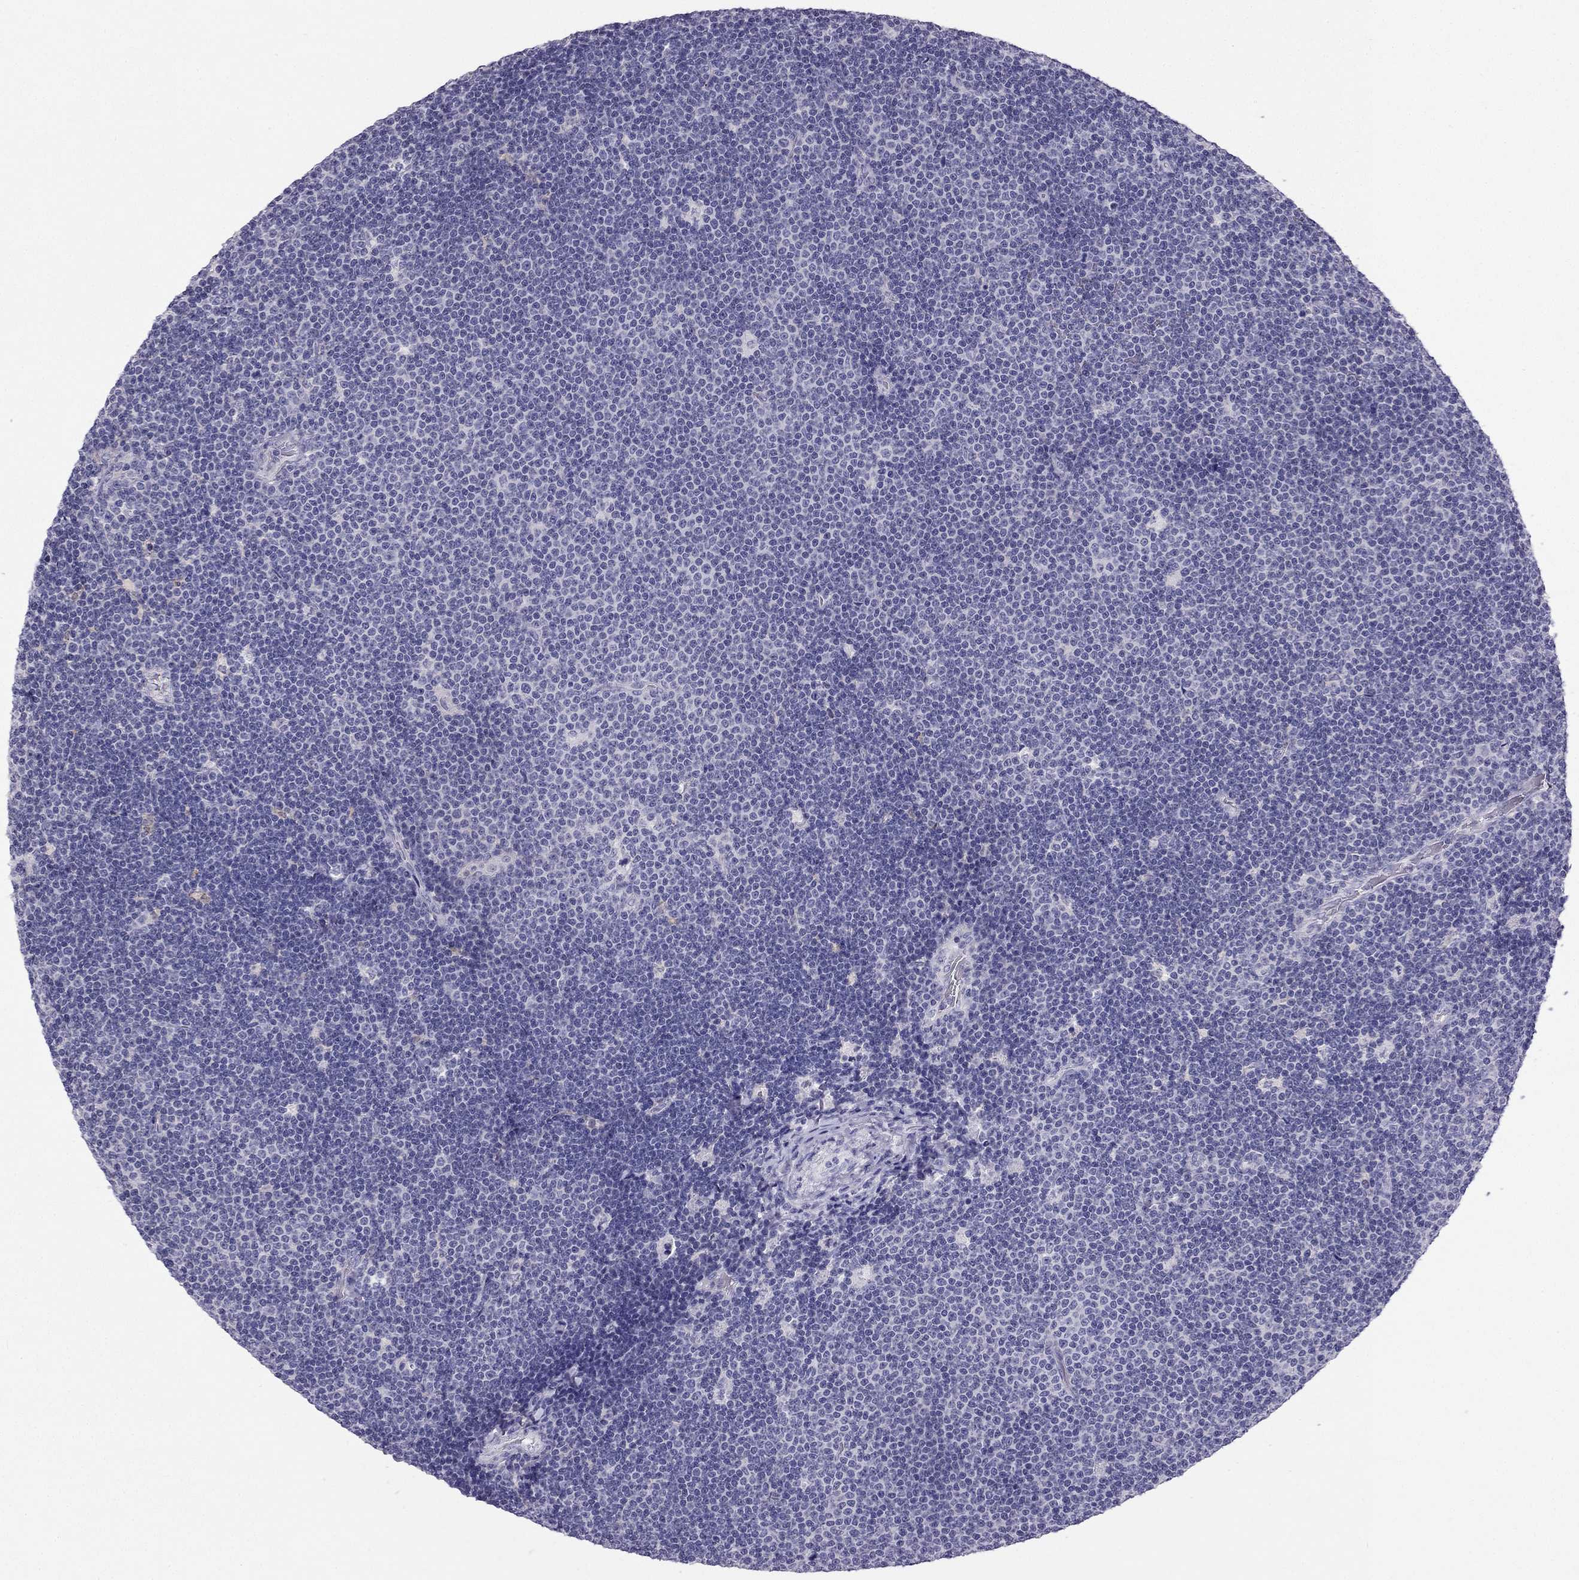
{"staining": {"intensity": "negative", "quantity": "none", "location": "none"}, "tissue": "lymphoma", "cell_type": "Tumor cells", "image_type": "cancer", "snomed": [{"axis": "morphology", "description": "Malignant lymphoma, non-Hodgkin's type, Low grade"}, {"axis": "topography", "description": "Brain"}], "caption": "The immunohistochemistry micrograph has no significant expression in tumor cells of low-grade malignant lymphoma, non-Hodgkin's type tissue.", "gene": "LMTK3", "patient": {"sex": "female", "age": 66}}